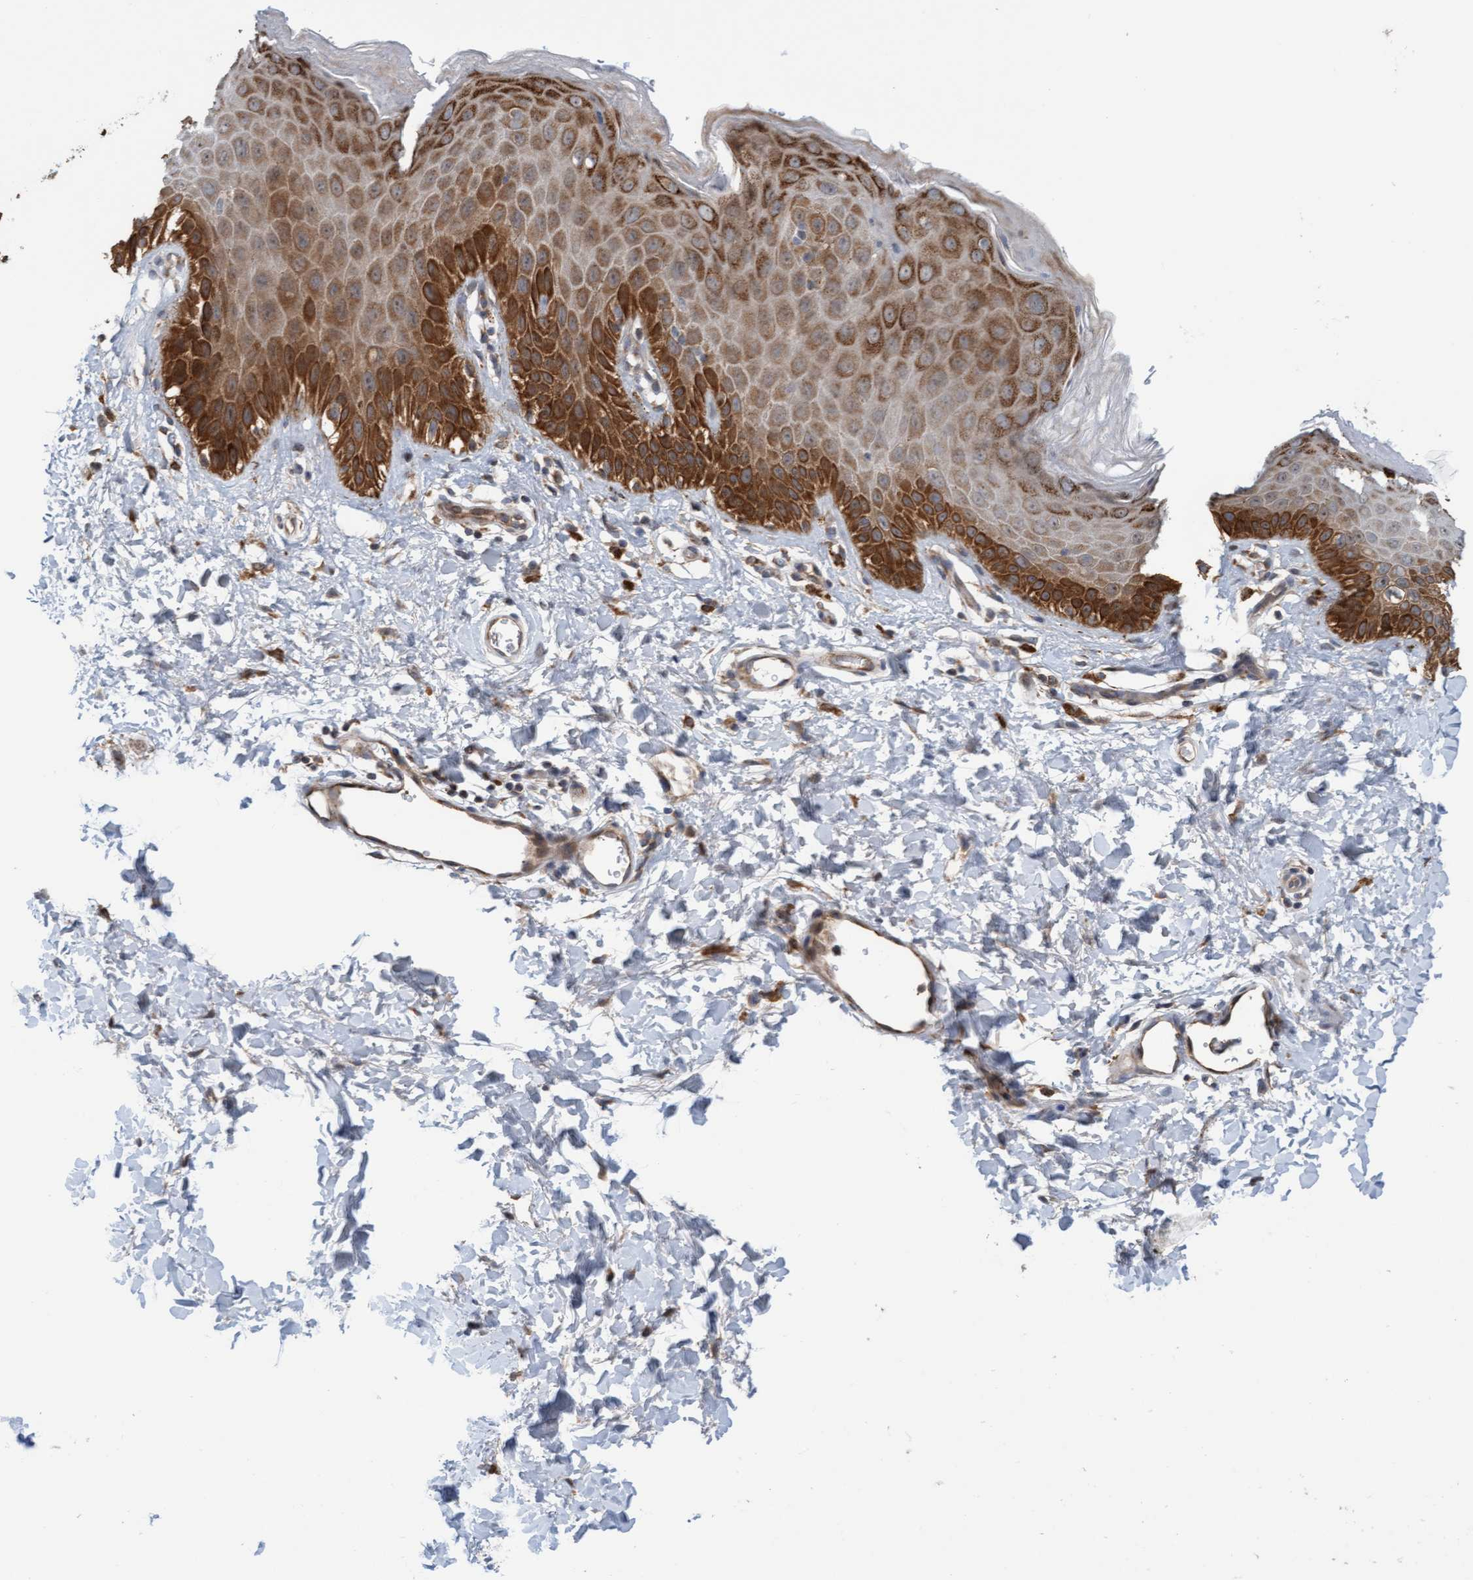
{"staining": {"intensity": "strong", "quantity": "25%-75%", "location": "cytoplasmic/membranous"}, "tissue": "skin", "cell_type": "Epidermal cells", "image_type": "normal", "snomed": [{"axis": "morphology", "description": "Normal tissue, NOS"}, {"axis": "topography", "description": "Anal"}], "caption": "This histopathology image shows immunohistochemistry staining of normal skin, with high strong cytoplasmic/membranous staining in about 25%-75% of epidermal cells.", "gene": "ZNF566", "patient": {"sex": "male", "age": 44}}